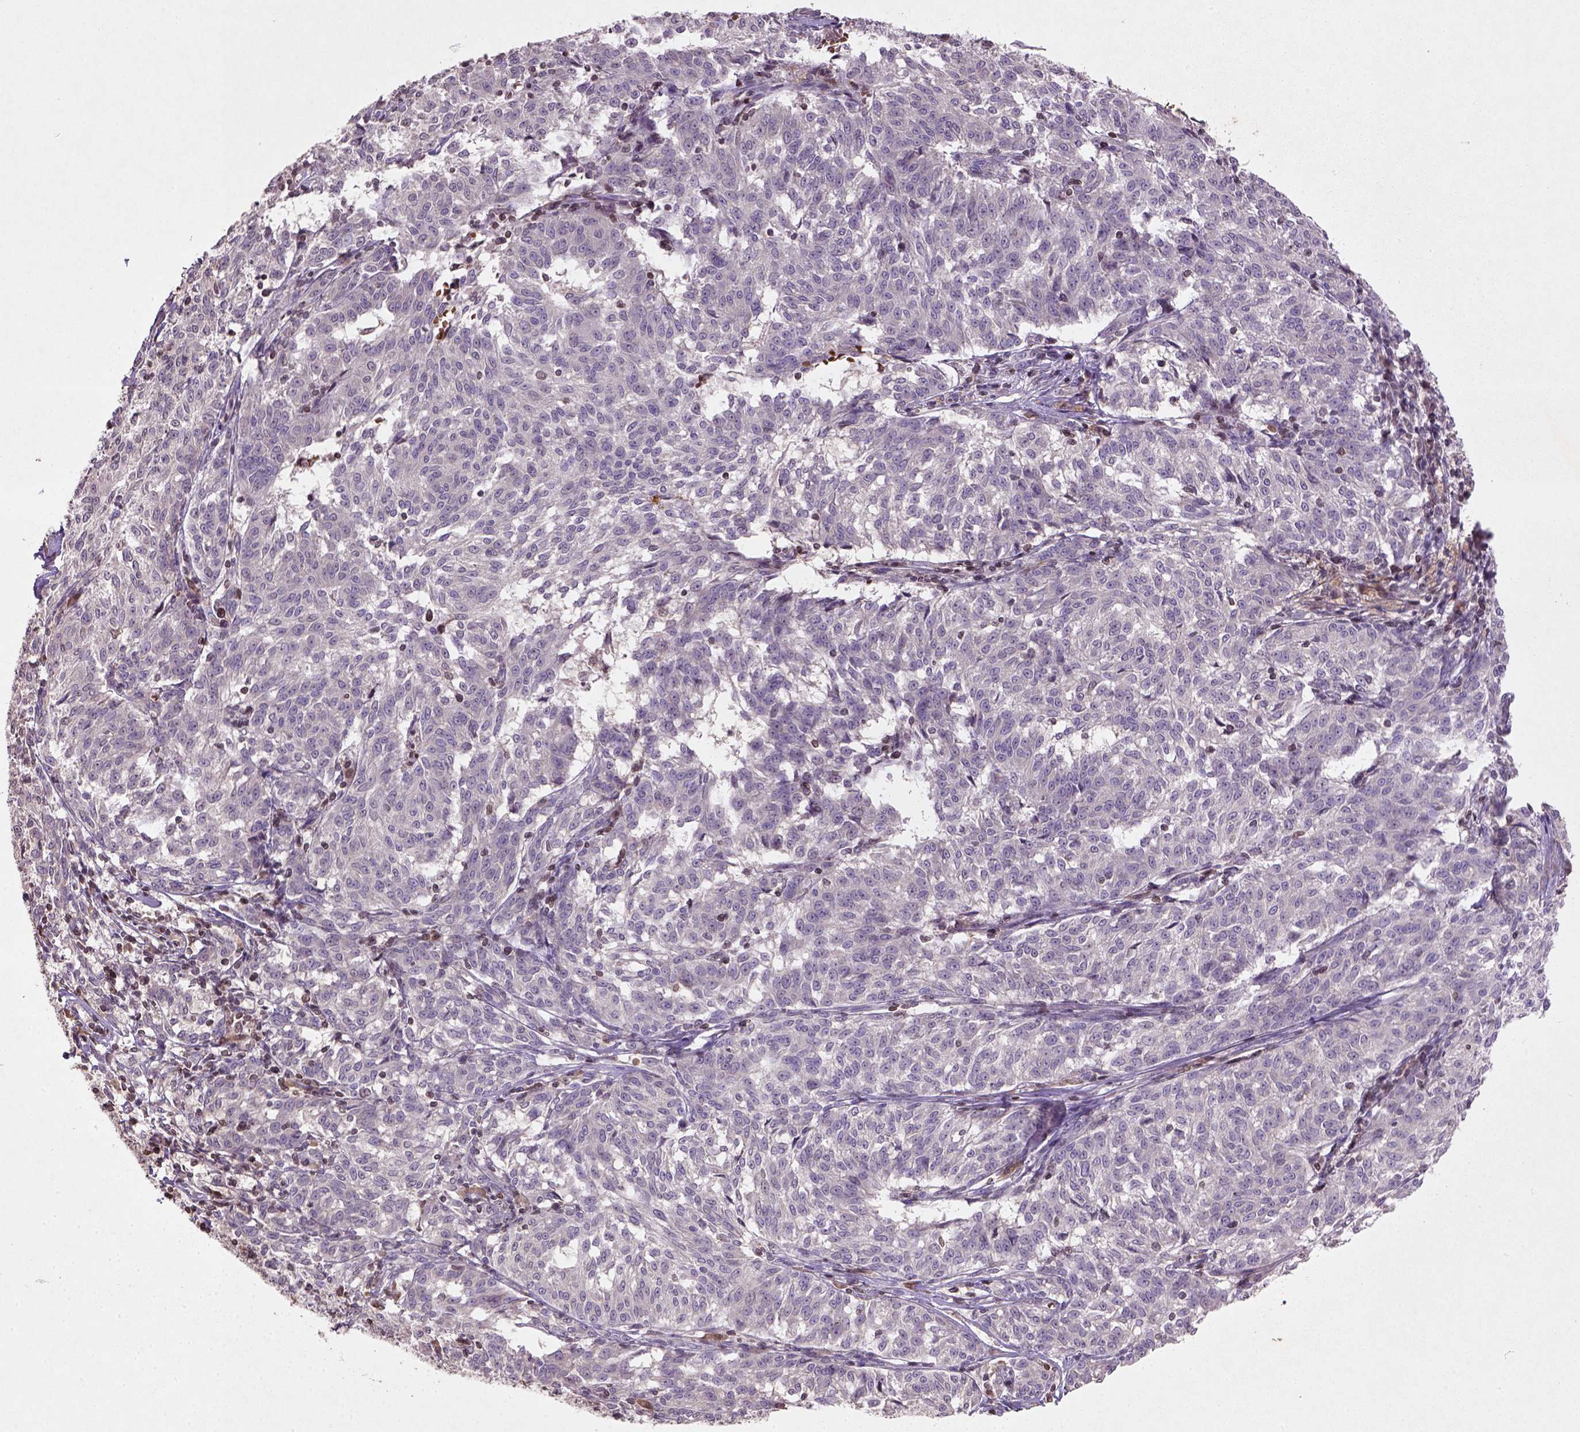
{"staining": {"intensity": "negative", "quantity": "none", "location": "none"}, "tissue": "melanoma", "cell_type": "Tumor cells", "image_type": "cancer", "snomed": [{"axis": "morphology", "description": "Malignant melanoma, NOS"}, {"axis": "topography", "description": "Skin"}], "caption": "Image shows no significant protein expression in tumor cells of malignant melanoma.", "gene": "NUDT3", "patient": {"sex": "female", "age": 72}}